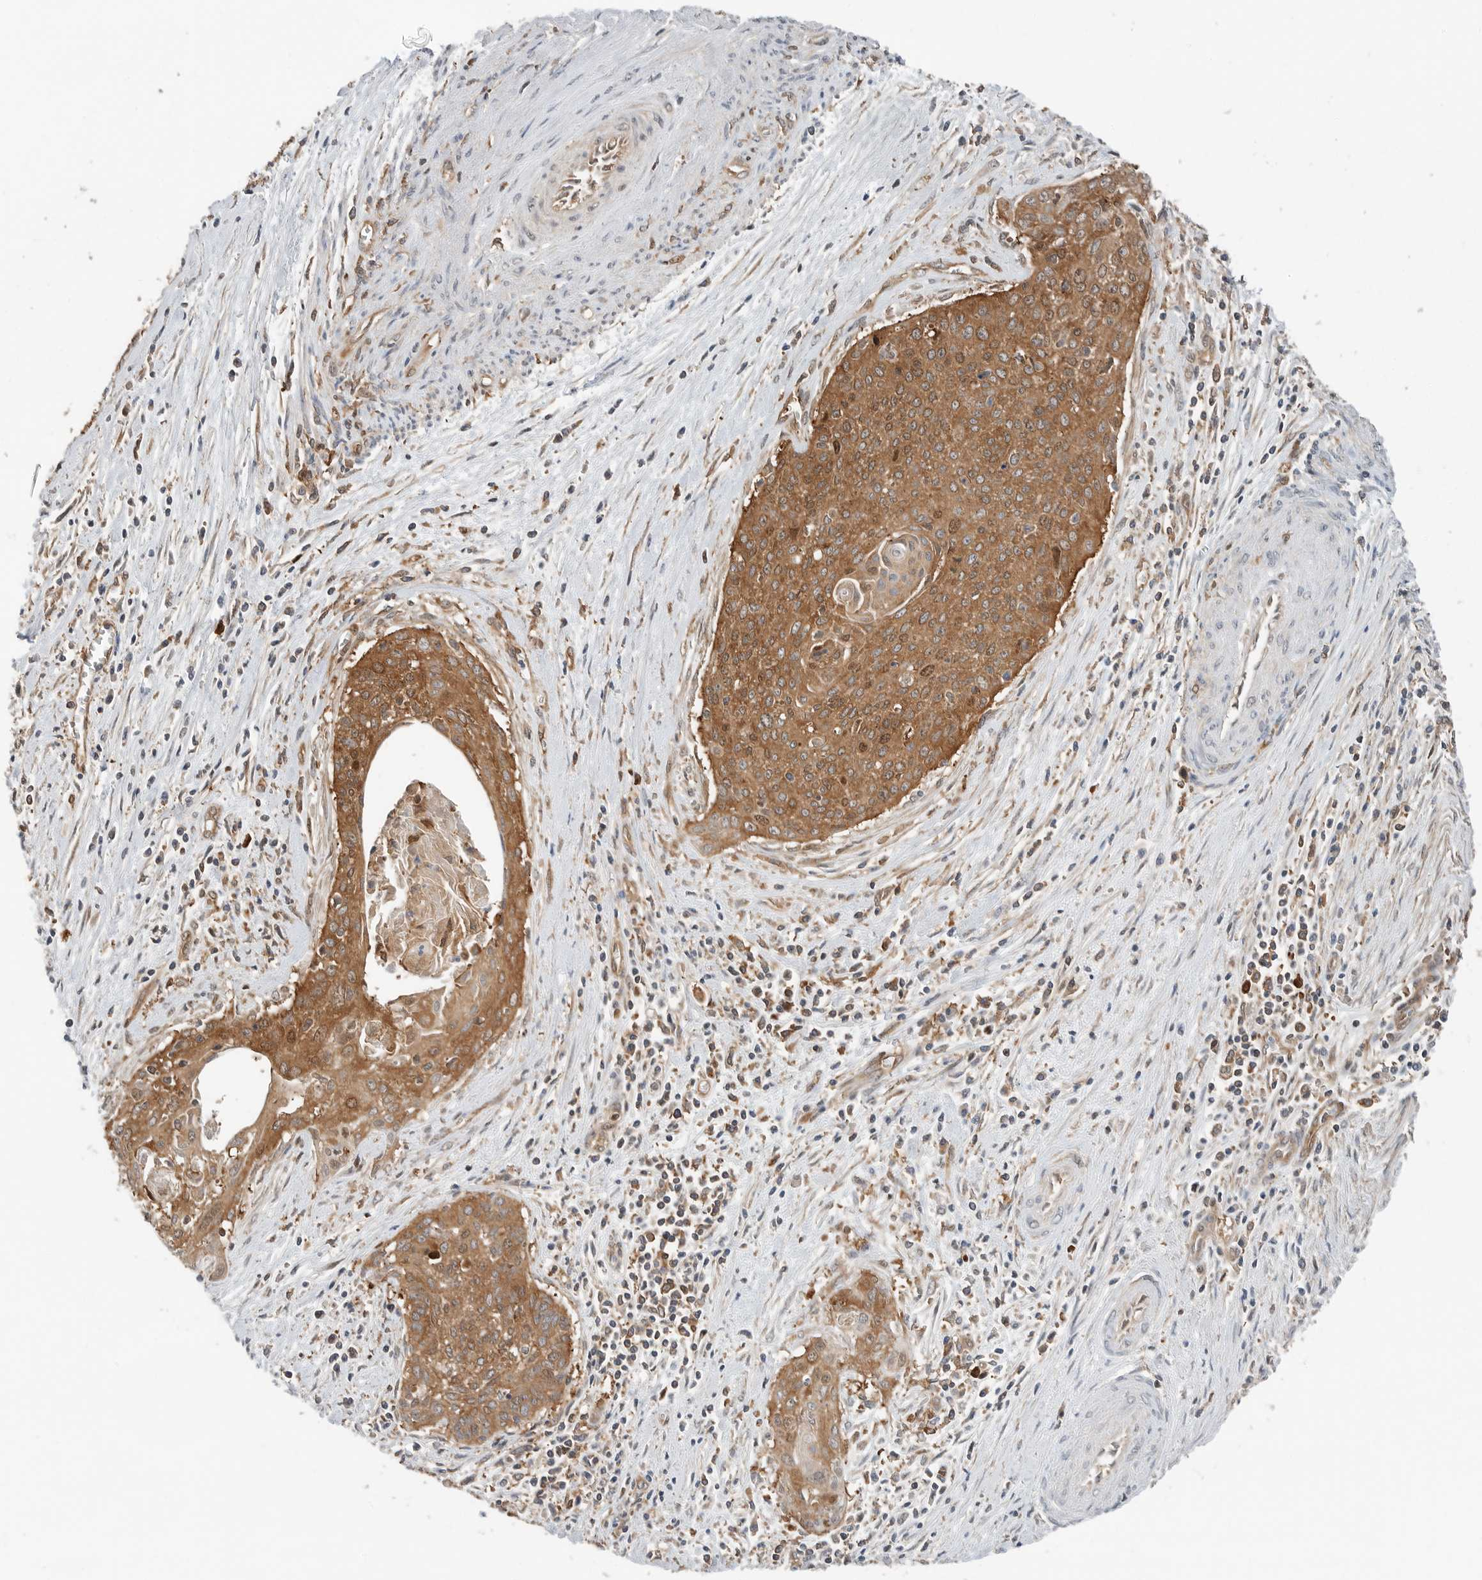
{"staining": {"intensity": "moderate", "quantity": ">75%", "location": "cytoplasmic/membranous,nuclear"}, "tissue": "cervical cancer", "cell_type": "Tumor cells", "image_type": "cancer", "snomed": [{"axis": "morphology", "description": "Squamous cell carcinoma, NOS"}, {"axis": "topography", "description": "Cervix"}], "caption": "Immunohistochemistry (IHC) staining of squamous cell carcinoma (cervical), which reveals medium levels of moderate cytoplasmic/membranous and nuclear staining in approximately >75% of tumor cells indicating moderate cytoplasmic/membranous and nuclear protein staining. The staining was performed using DAB (brown) for protein detection and nuclei were counterstained in hematoxylin (blue).", "gene": "XPNPEP1", "patient": {"sex": "female", "age": 55}}